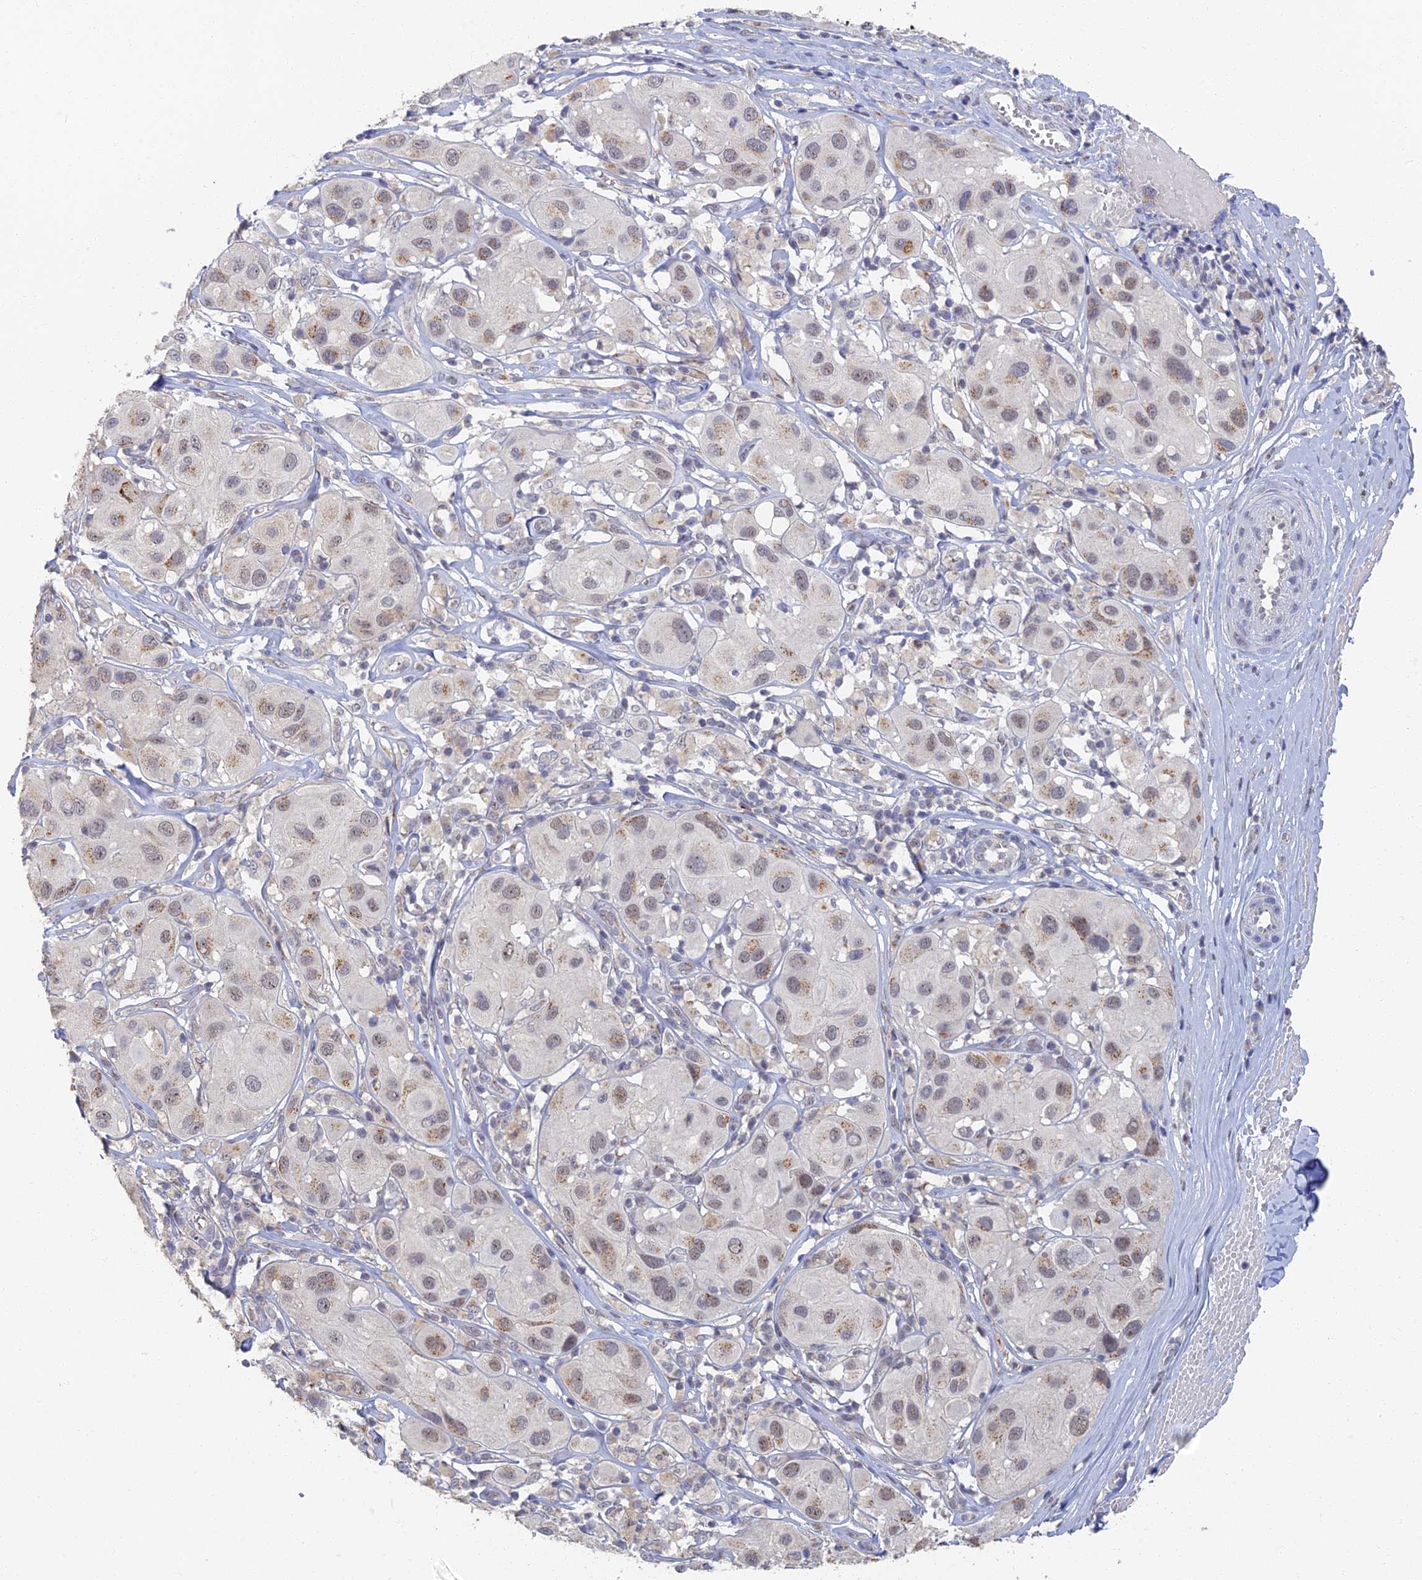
{"staining": {"intensity": "weak", "quantity": ">75%", "location": "cytoplasmic/membranous"}, "tissue": "melanoma", "cell_type": "Tumor cells", "image_type": "cancer", "snomed": [{"axis": "morphology", "description": "Malignant melanoma, Metastatic site"}, {"axis": "topography", "description": "Skin"}], "caption": "Malignant melanoma (metastatic site) stained with a brown dye displays weak cytoplasmic/membranous positive staining in about >75% of tumor cells.", "gene": "GPATCH1", "patient": {"sex": "male", "age": 41}}